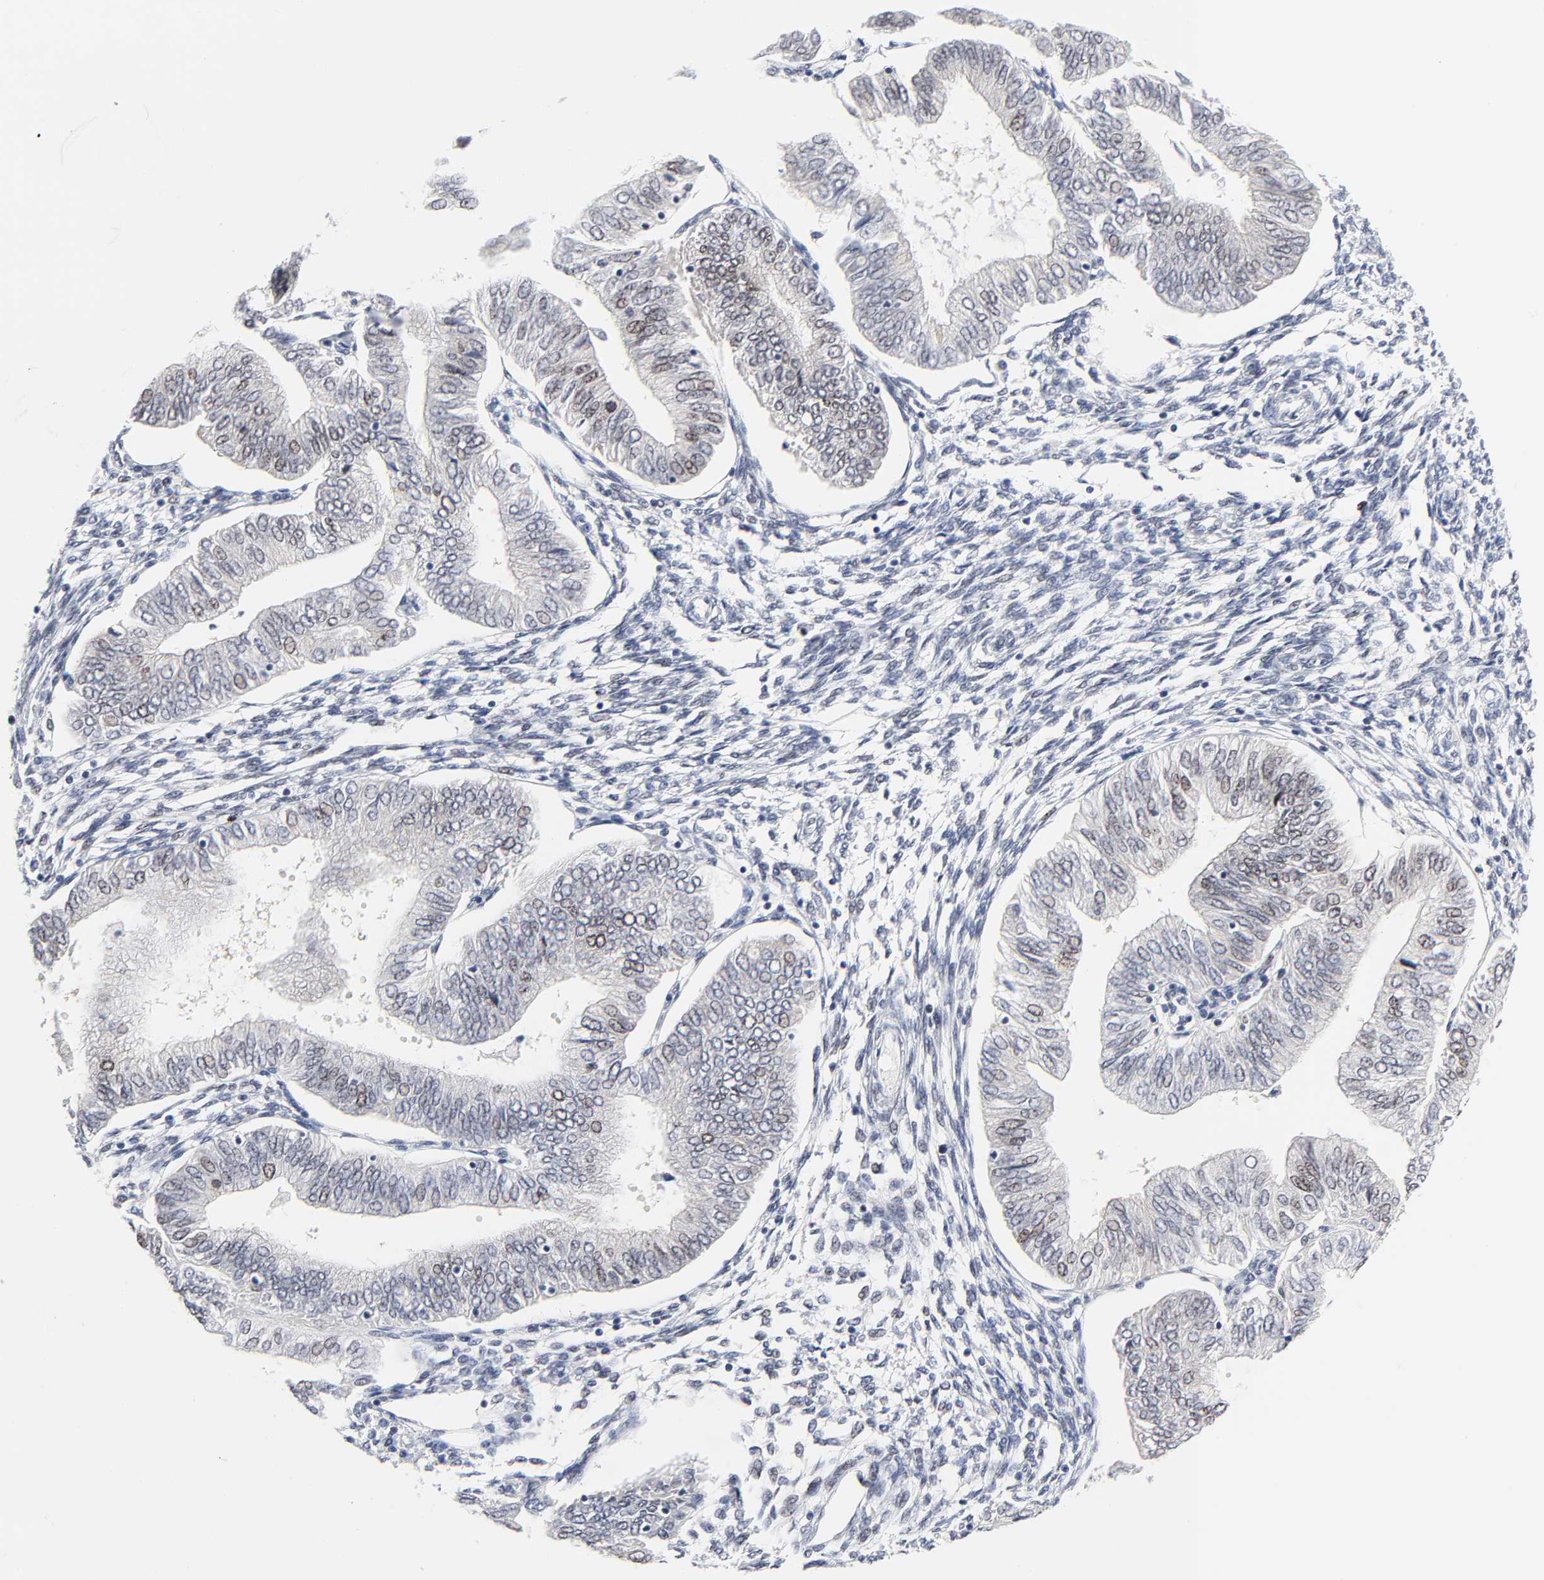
{"staining": {"intensity": "weak", "quantity": "<25%", "location": "nuclear"}, "tissue": "endometrial cancer", "cell_type": "Tumor cells", "image_type": "cancer", "snomed": [{"axis": "morphology", "description": "Adenocarcinoma, NOS"}, {"axis": "topography", "description": "Endometrium"}], "caption": "Human endometrial adenocarcinoma stained for a protein using immunohistochemistry (IHC) exhibits no expression in tumor cells.", "gene": "ZNF589", "patient": {"sex": "female", "age": 51}}